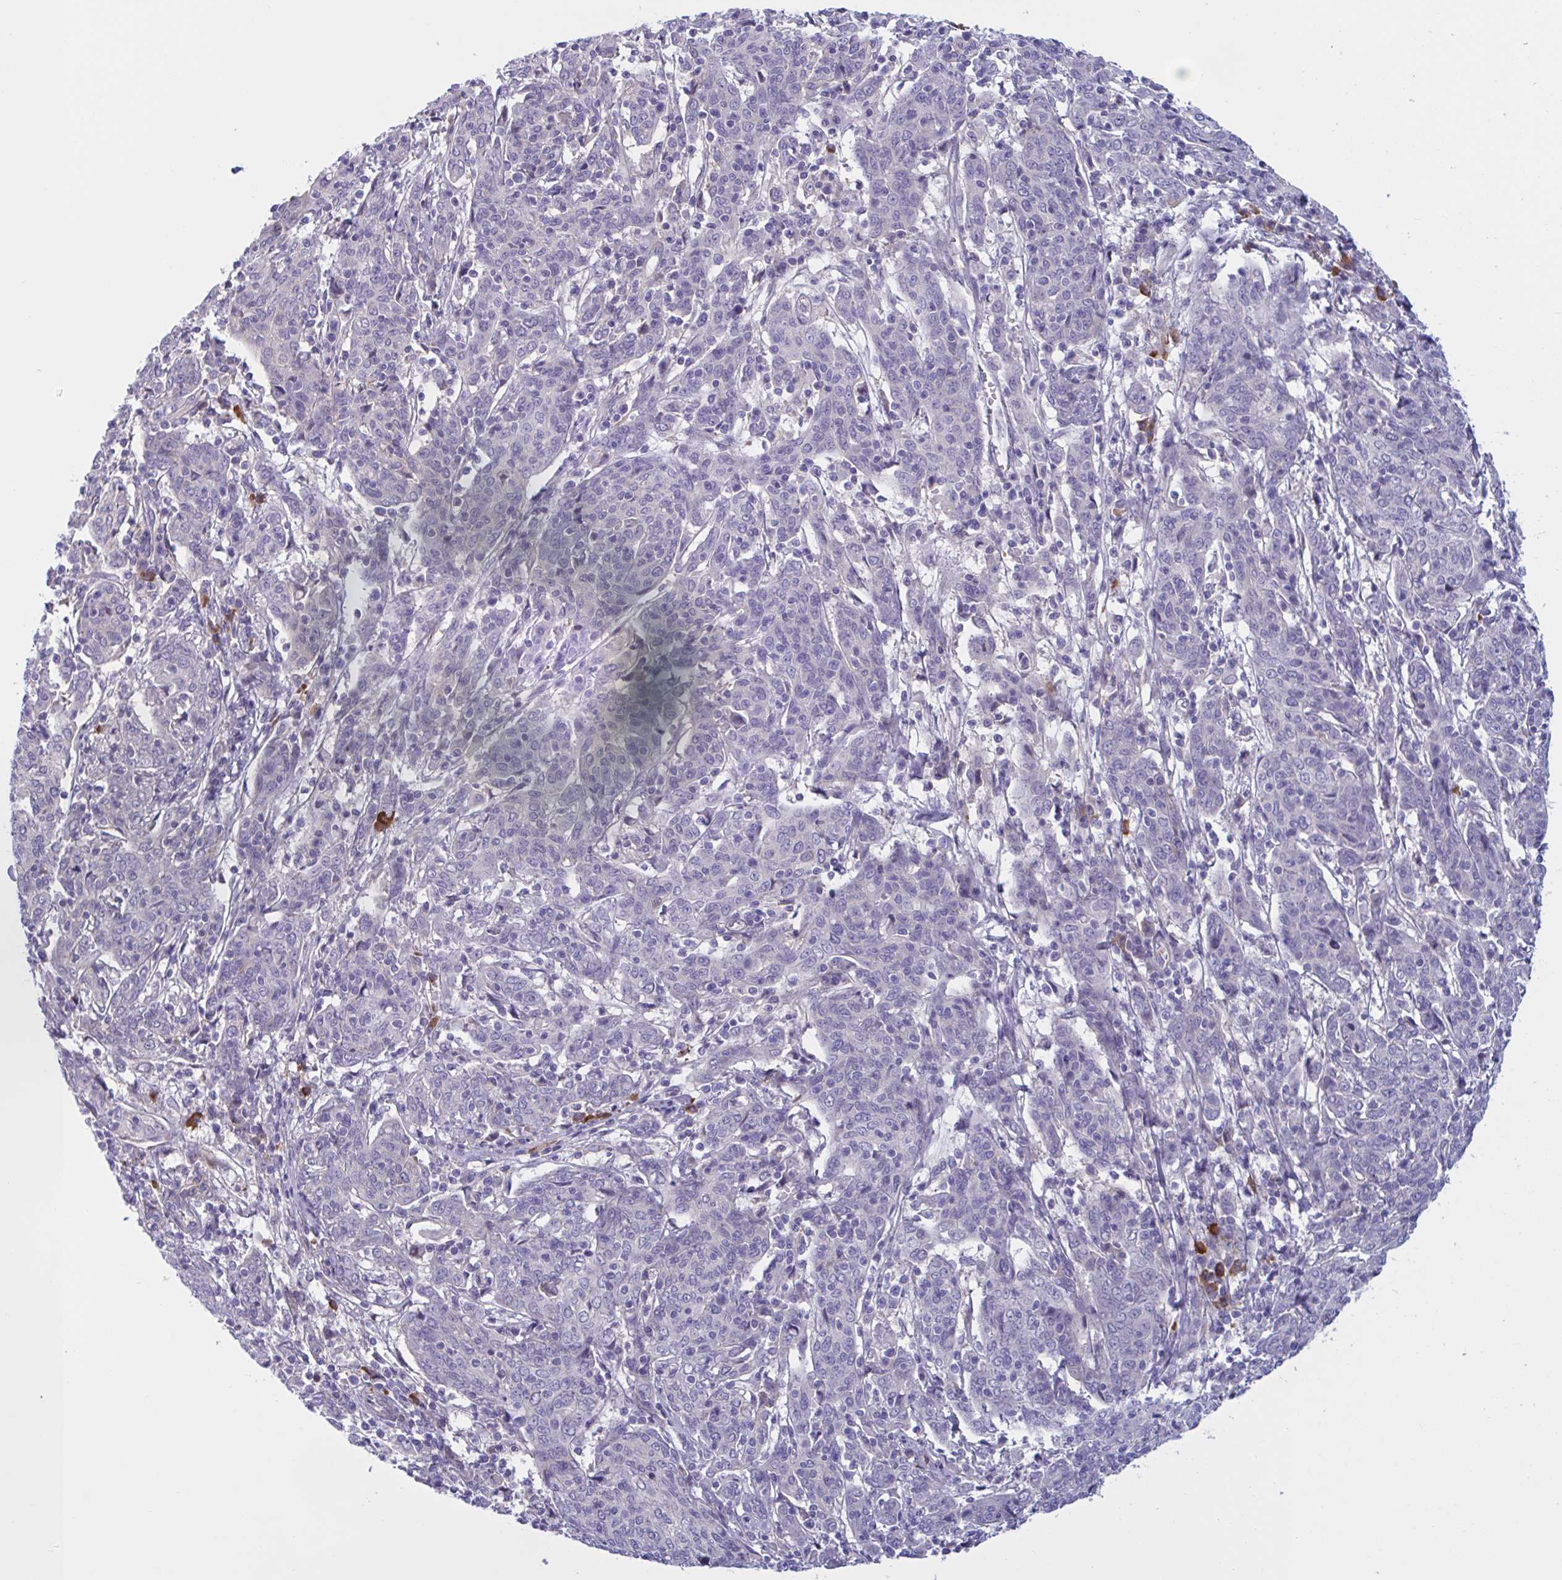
{"staining": {"intensity": "negative", "quantity": "none", "location": "none"}, "tissue": "cervical cancer", "cell_type": "Tumor cells", "image_type": "cancer", "snomed": [{"axis": "morphology", "description": "Squamous cell carcinoma, NOS"}, {"axis": "topography", "description": "Cervix"}], "caption": "DAB immunohistochemical staining of squamous cell carcinoma (cervical) exhibits no significant expression in tumor cells.", "gene": "MS4A14", "patient": {"sex": "female", "age": 67}}